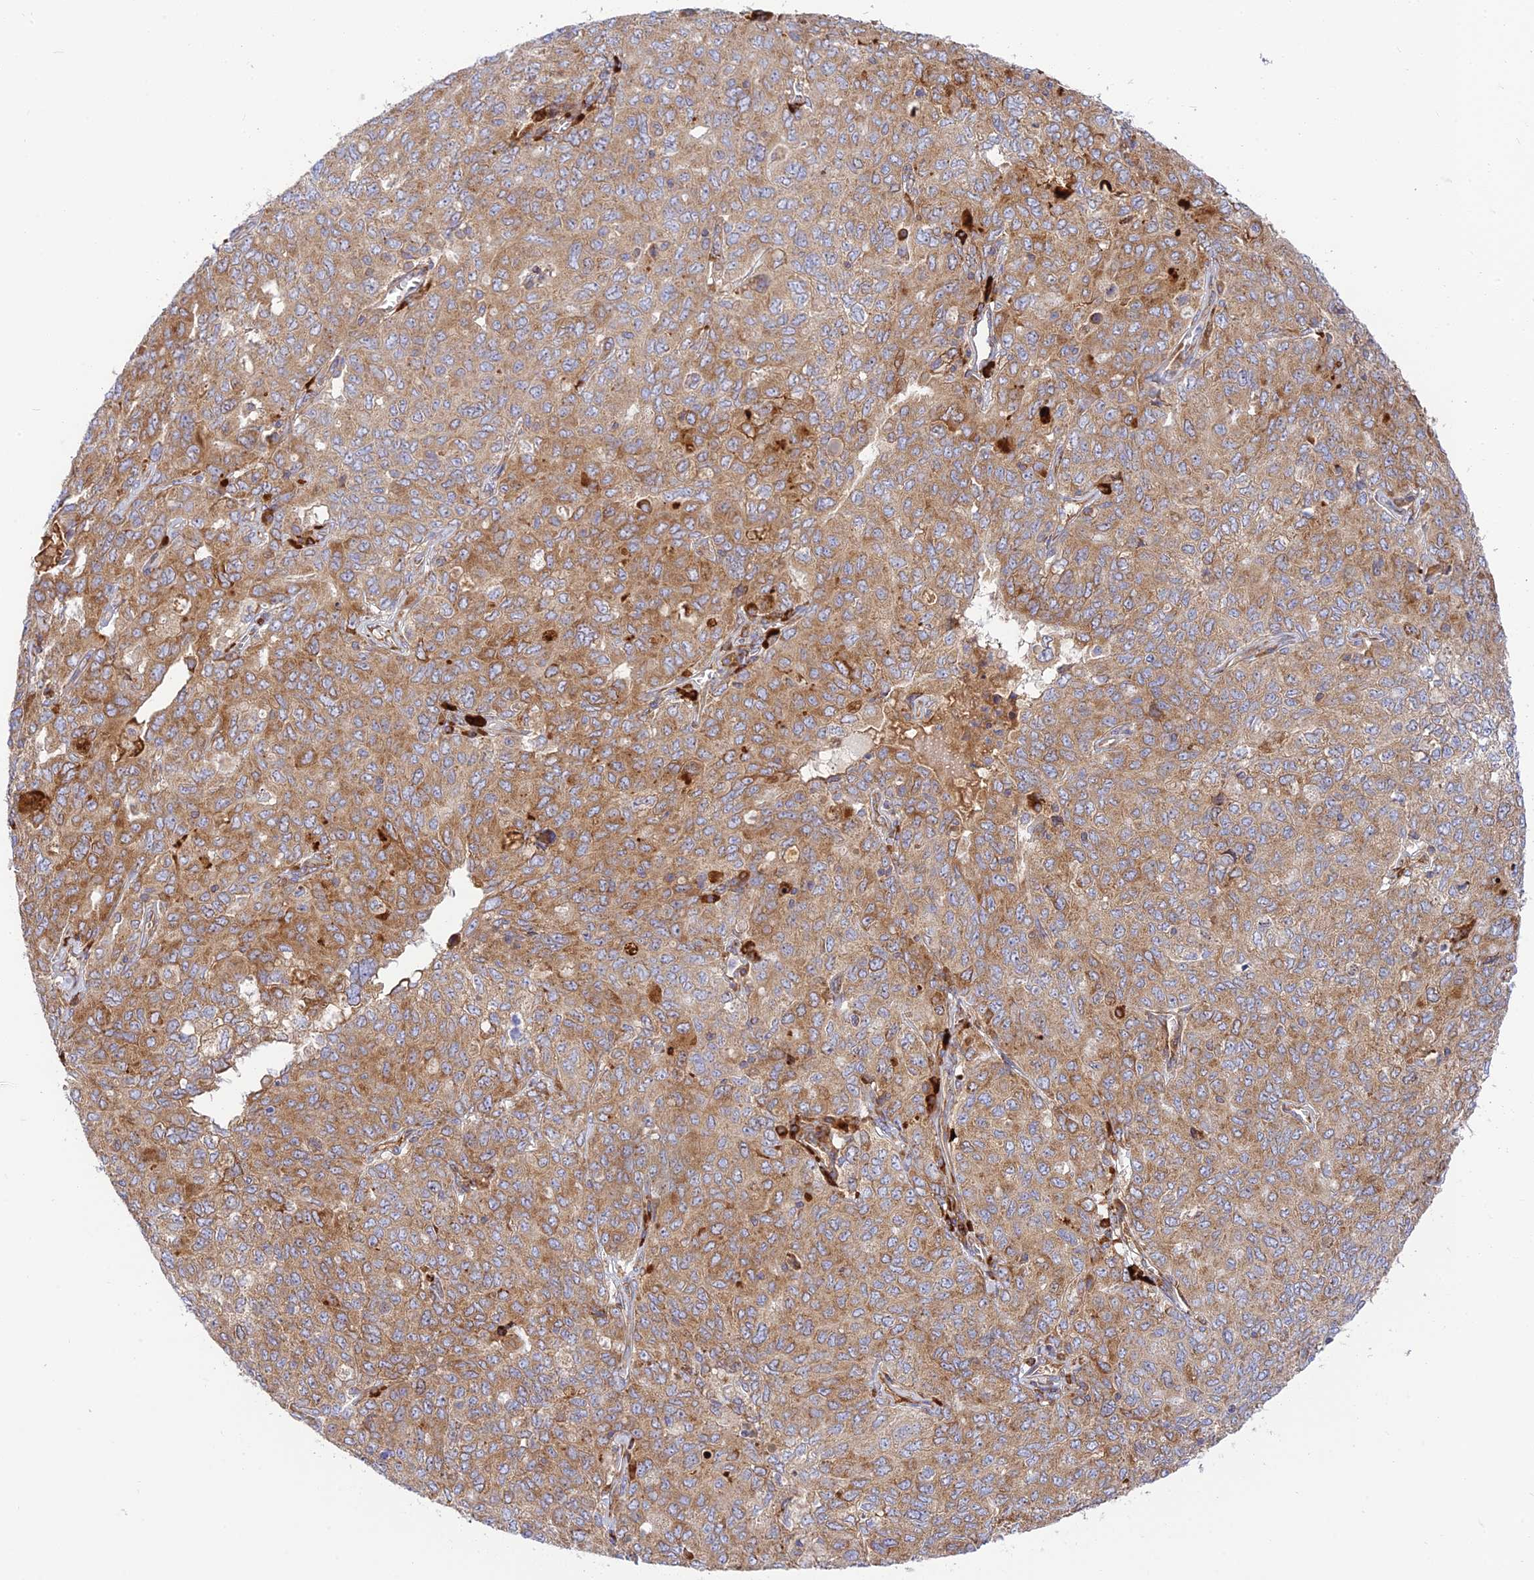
{"staining": {"intensity": "moderate", "quantity": ">75%", "location": "cytoplasmic/membranous"}, "tissue": "ovarian cancer", "cell_type": "Tumor cells", "image_type": "cancer", "snomed": [{"axis": "morphology", "description": "Carcinoma, endometroid"}, {"axis": "topography", "description": "Ovary"}], "caption": "Immunohistochemistry micrograph of neoplastic tissue: human ovarian cancer (endometroid carcinoma) stained using IHC reveals medium levels of moderate protein expression localized specifically in the cytoplasmic/membranous of tumor cells, appearing as a cytoplasmic/membranous brown color.", "gene": "PIMREG", "patient": {"sex": "female", "age": 62}}